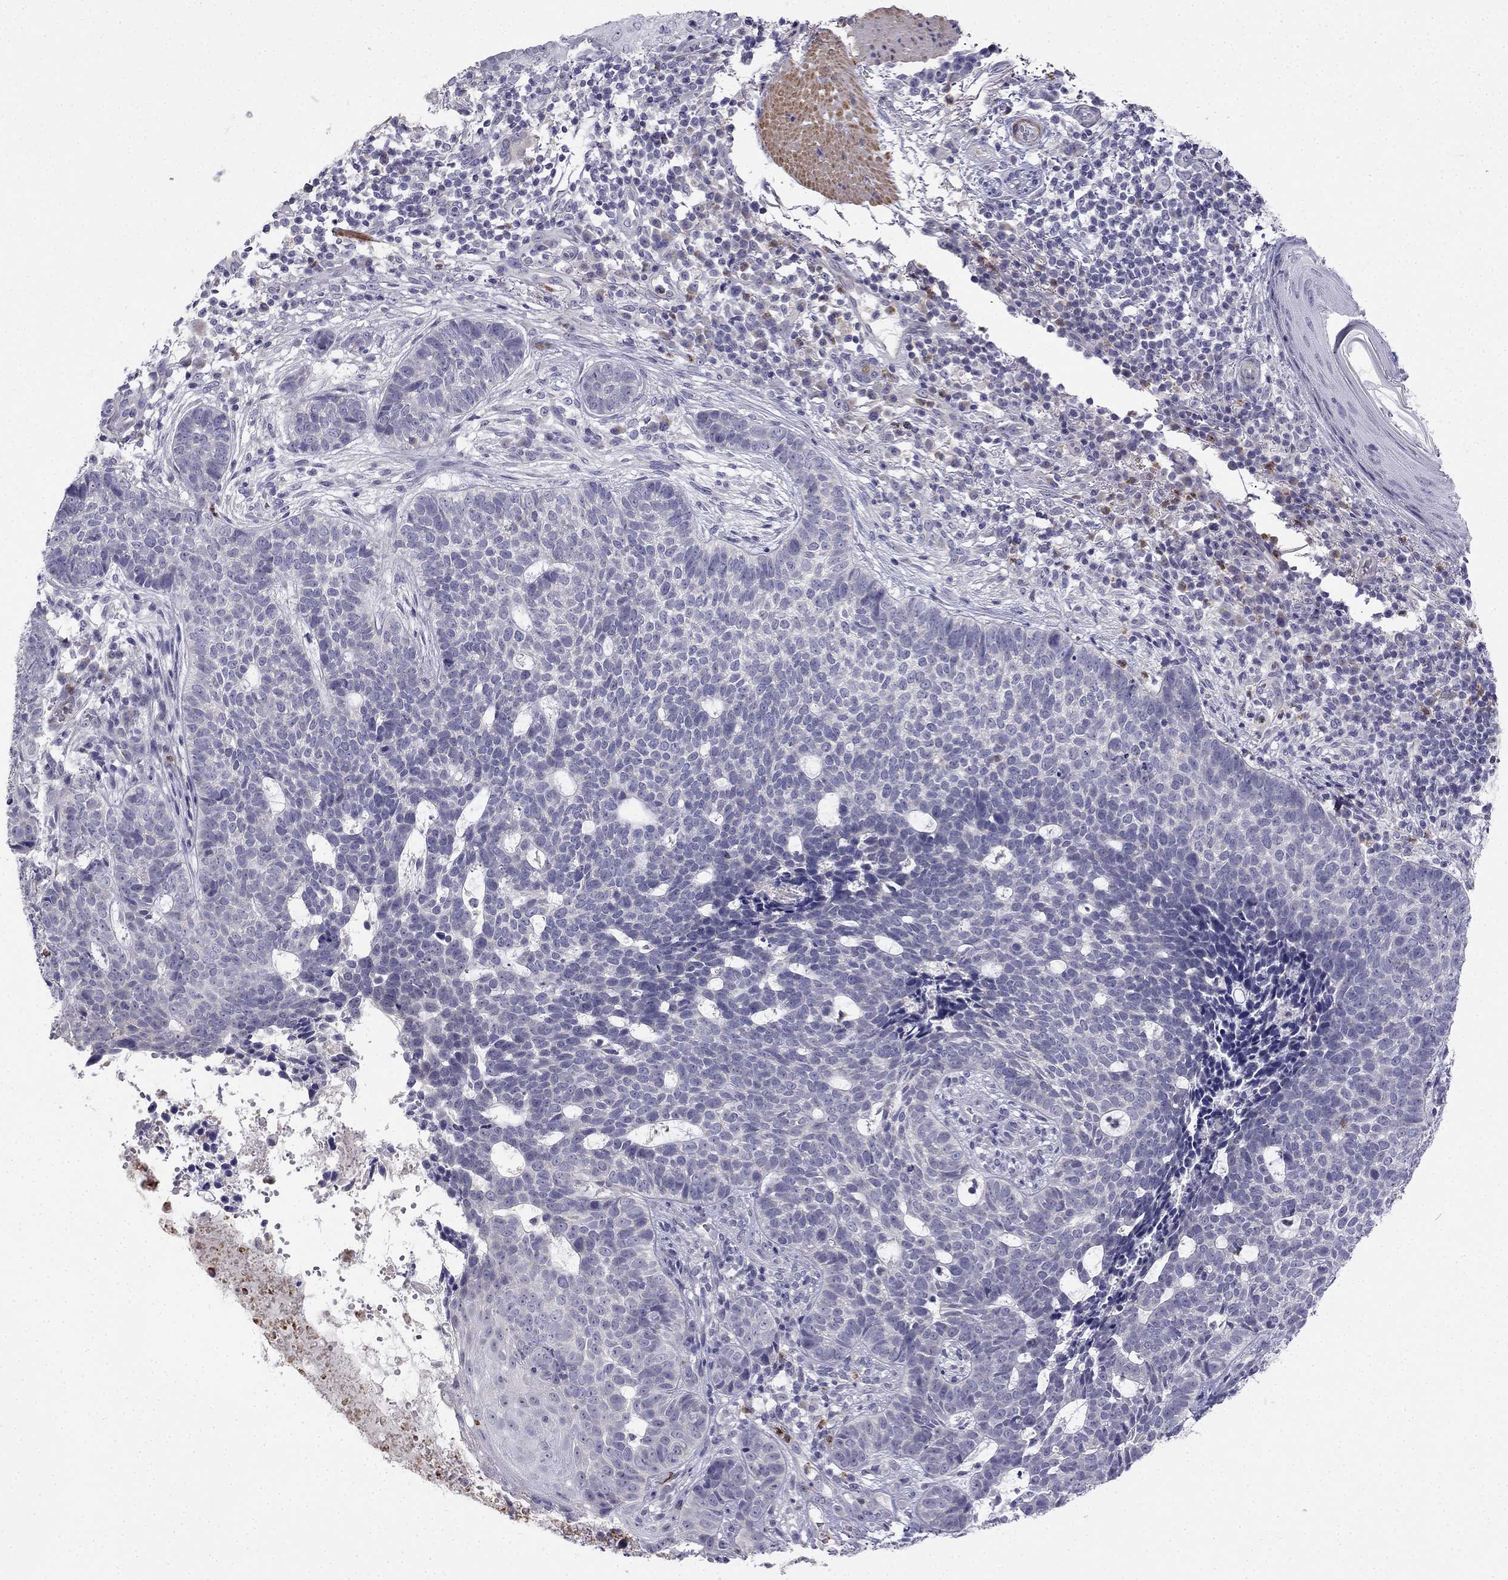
{"staining": {"intensity": "negative", "quantity": "none", "location": "none"}, "tissue": "skin cancer", "cell_type": "Tumor cells", "image_type": "cancer", "snomed": [{"axis": "morphology", "description": "Basal cell carcinoma"}, {"axis": "topography", "description": "Skin"}], "caption": "High power microscopy histopathology image of an immunohistochemistry image of skin basal cell carcinoma, revealing no significant expression in tumor cells.", "gene": "C16orf89", "patient": {"sex": "female", "age": 69}}